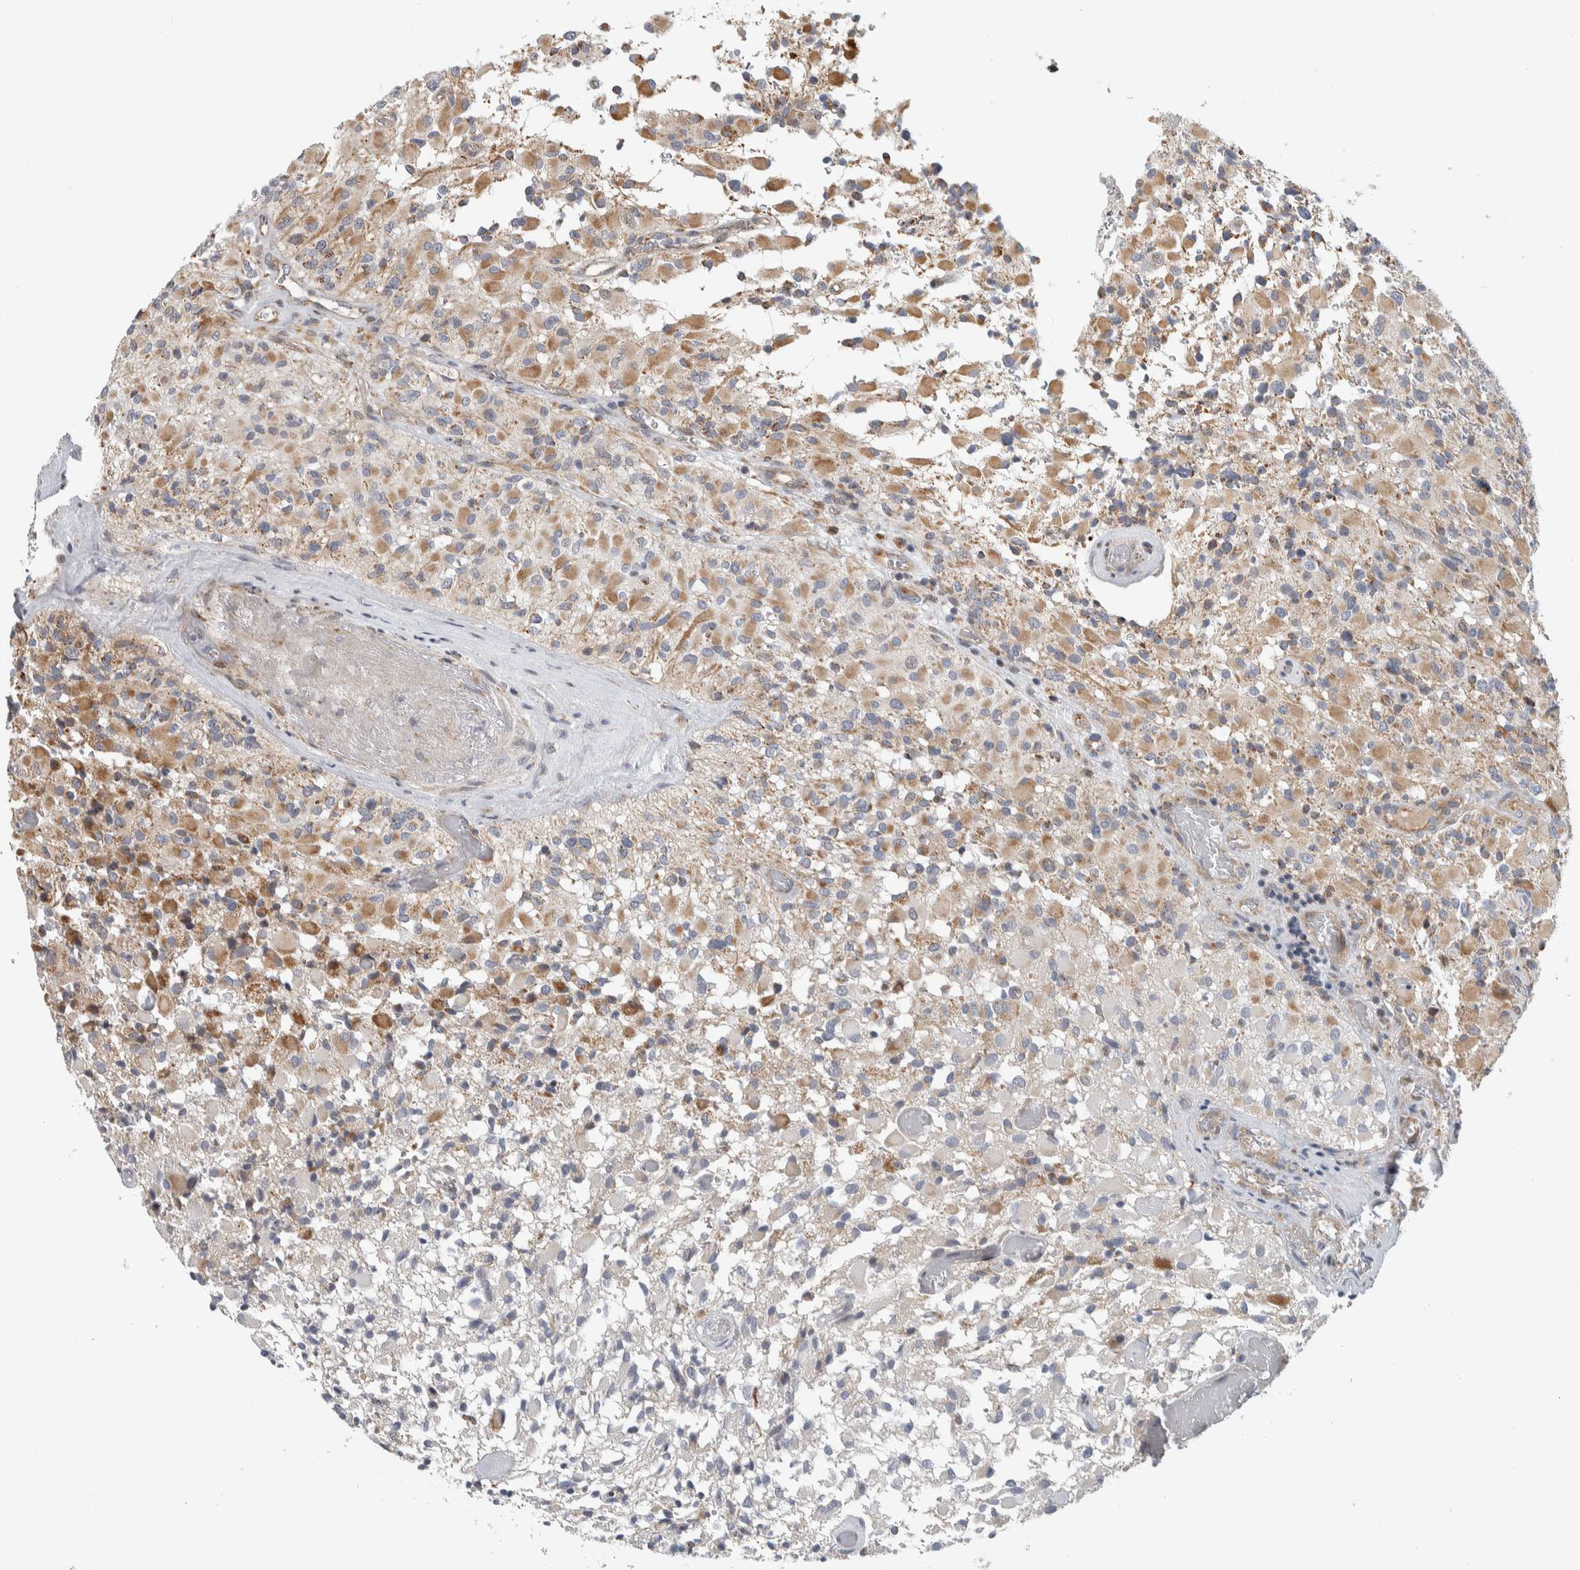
{"staining": {"intensity": "moderate", "quantity": "25%-75%", "location": "cytoplasmic/membranous"}, "tissue": "glioma", "cell_type": "Tumor cells", "image_type": "cancer", "snomed": [{"axis": "morphology", "description": "Glioma, malignant, High grade"}, {"axis": "topography", "description": "Brain"}], "caption": "DAB immunohistochemical staining of human high-grade glioma (malignant) exhibits moderate cytoplasmic/membranous protein positivity in approximately 25%-75% of tumor cells. Using DAB (brown) and hematoxylin (blue) stains, captured at high magnification using brightfield microscopy.", "gene": "AFP", "patient": {"sex": "male", "age": 71}}